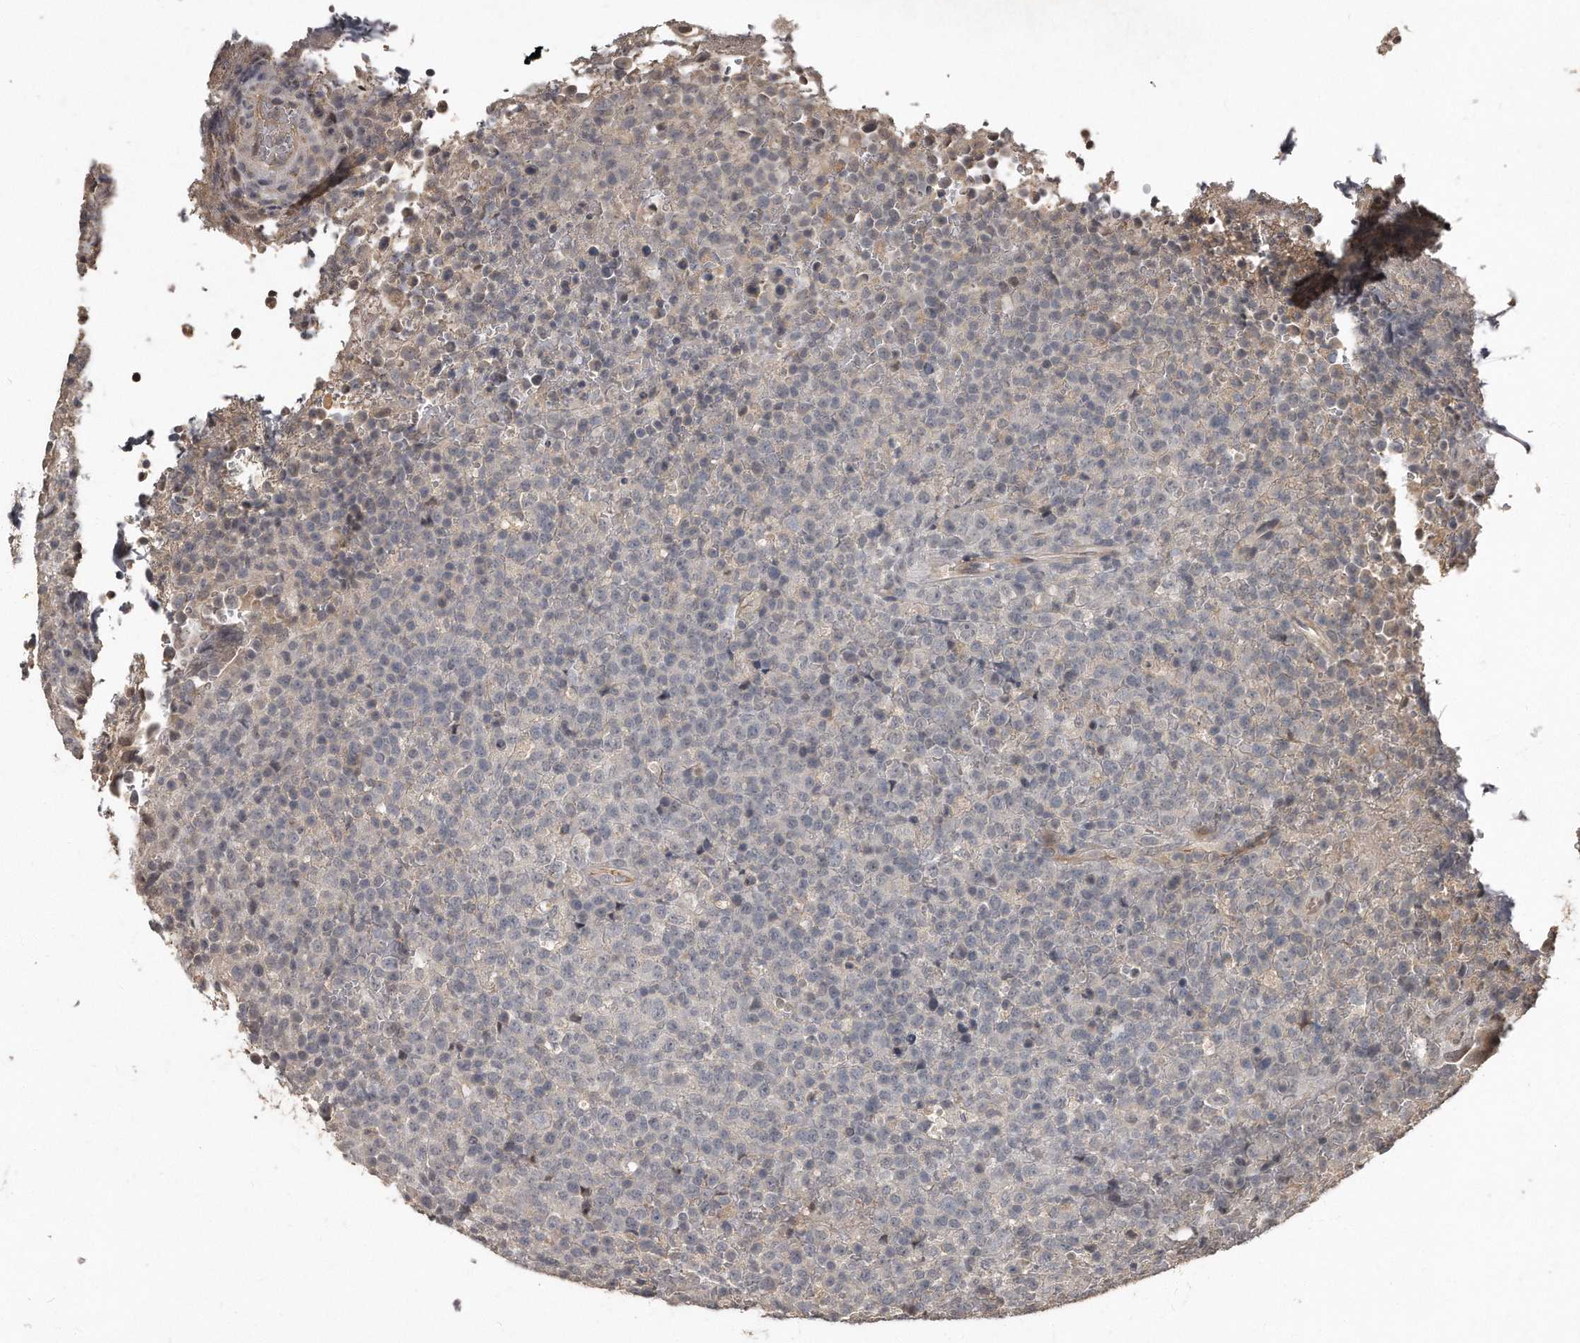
{"staining": {"intensity": "negative", "quantity": "none", "location": "none"}, "tissue": "lymphoma", "cell_type": "Tumor cells", "image_type": "cancer", "snomed": [{"axis": "morphology", "description": "Malignant lymphoma, non-Hodgkin's type, High grade"}, {"axis": "topography", "description": "Lymph node"}], "caption": "High magnification brightfield microscopy of lymphoma stained with DAB (brown) and counterstained with hematoxylin (blue): tumor cells show no significant expression.", "gene": "GRB10", "patient": {"sex": "male", "age": 13}}